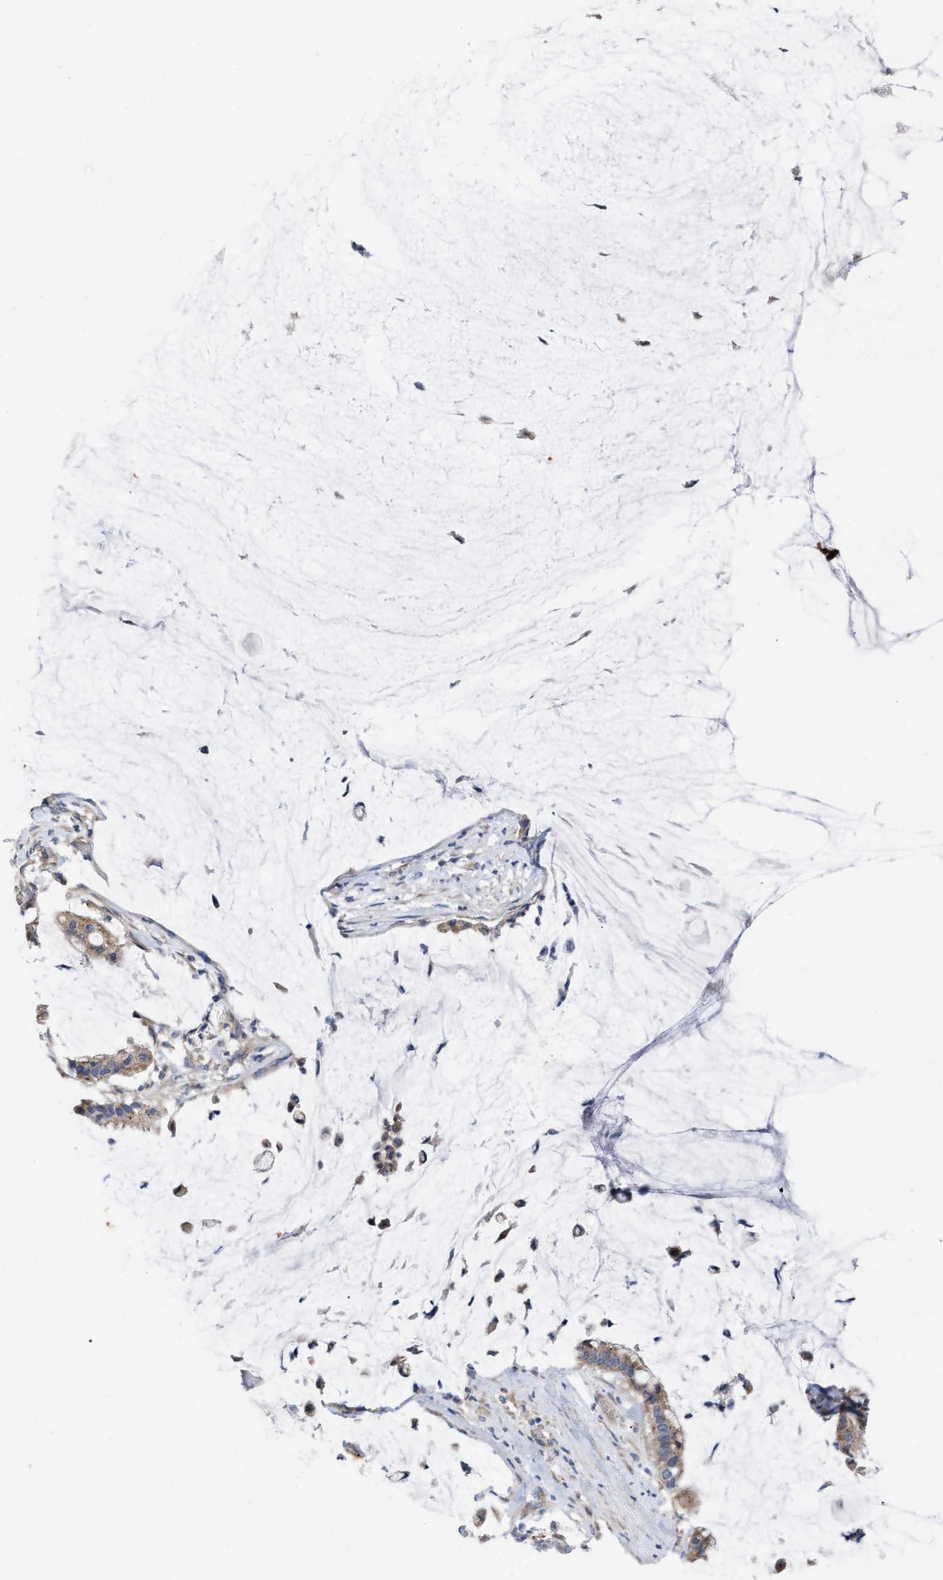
{"staining": {"intensity": "moderate", "quantity": ">75%", "location": "cytoplasmic/membranous"}, "tissue": "pancreatic cancer", "cell_type": "Tumor cells", "image_type": "cancer", "snomed": [{"axis": "morphology", "description": "Adenocarcinoma, NOS"}, {"axis": "topography", "description": "Pancreas"}], "caption": "High-power microscopy captured an immunohistochemistry (IHC) photomicrograph of pancreatic cancer (adenocarcinoma), revealing moderate cytoplasmic/membranous positivity in approximately >75% of tumor cells.", "gene": "VIP", "patient": {"sex": "male", "age": 41}}